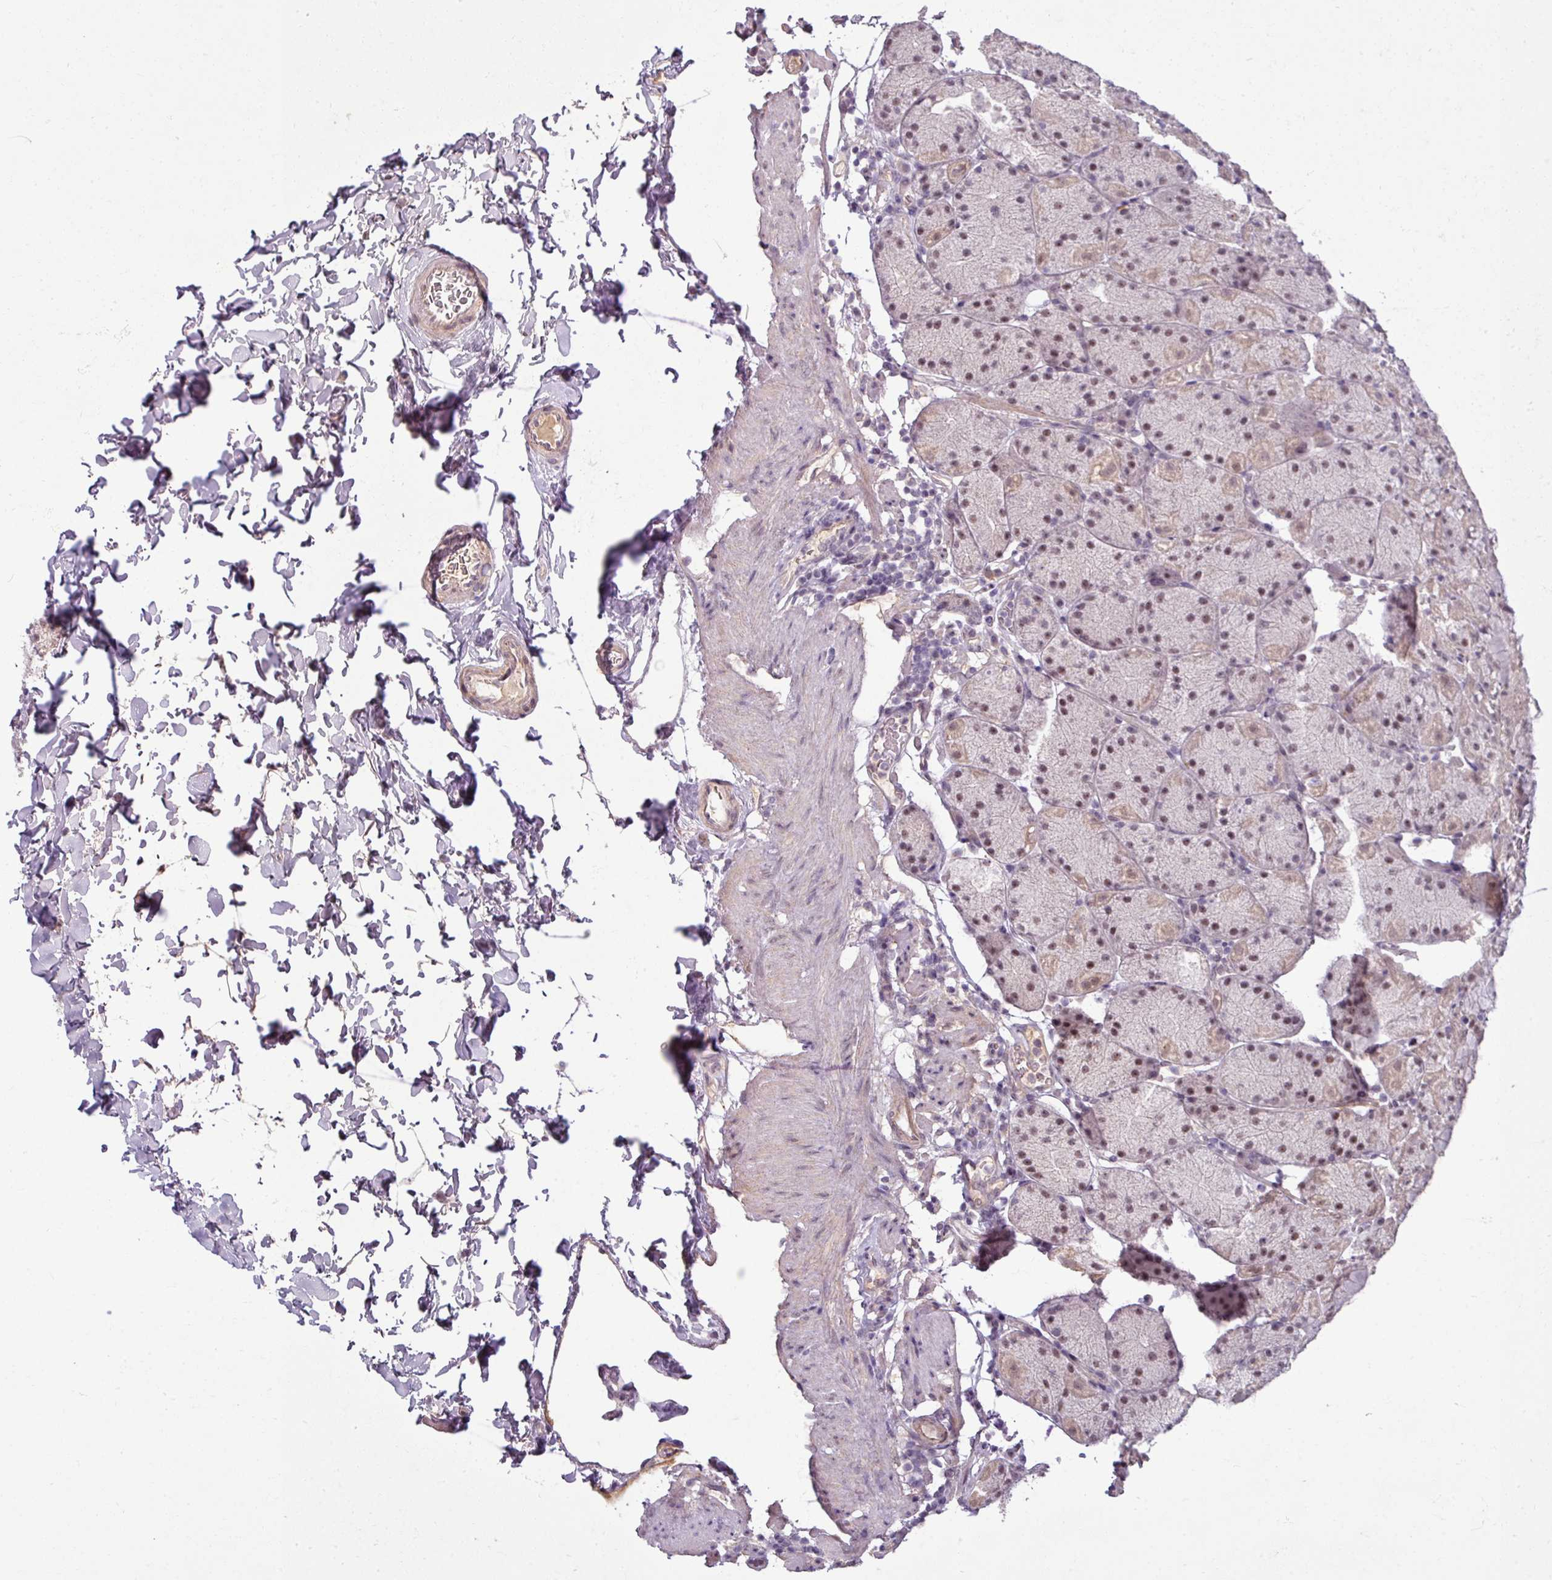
{"staining": {"intensity": "moderate", "quantity": ">75%", "location": "cytoplasmic/membranous,nuclear"}, "tissue": "stomach", "cell_type": "Glandular cells", "image_type": "normal", "snomed": [{"axis": "morphology", "description": "Normal tissue, NOS"}, {"axis": "topography", "description": "Stomach, upper"}, {"axis": "topography", "description": "Stomach, lower"}], "caption": "Immunohistochemistry (IHC) (DAB) staining of benign stomach reveals moderate cytoplasmic/membranous,nuclear protein positivity in about >75% of glandular cells. The protein of interest is shown in brown color, while the nuclei are stained blue.", "gene": "UVSSA", "patient": {"sex": "male", "age": 67}}